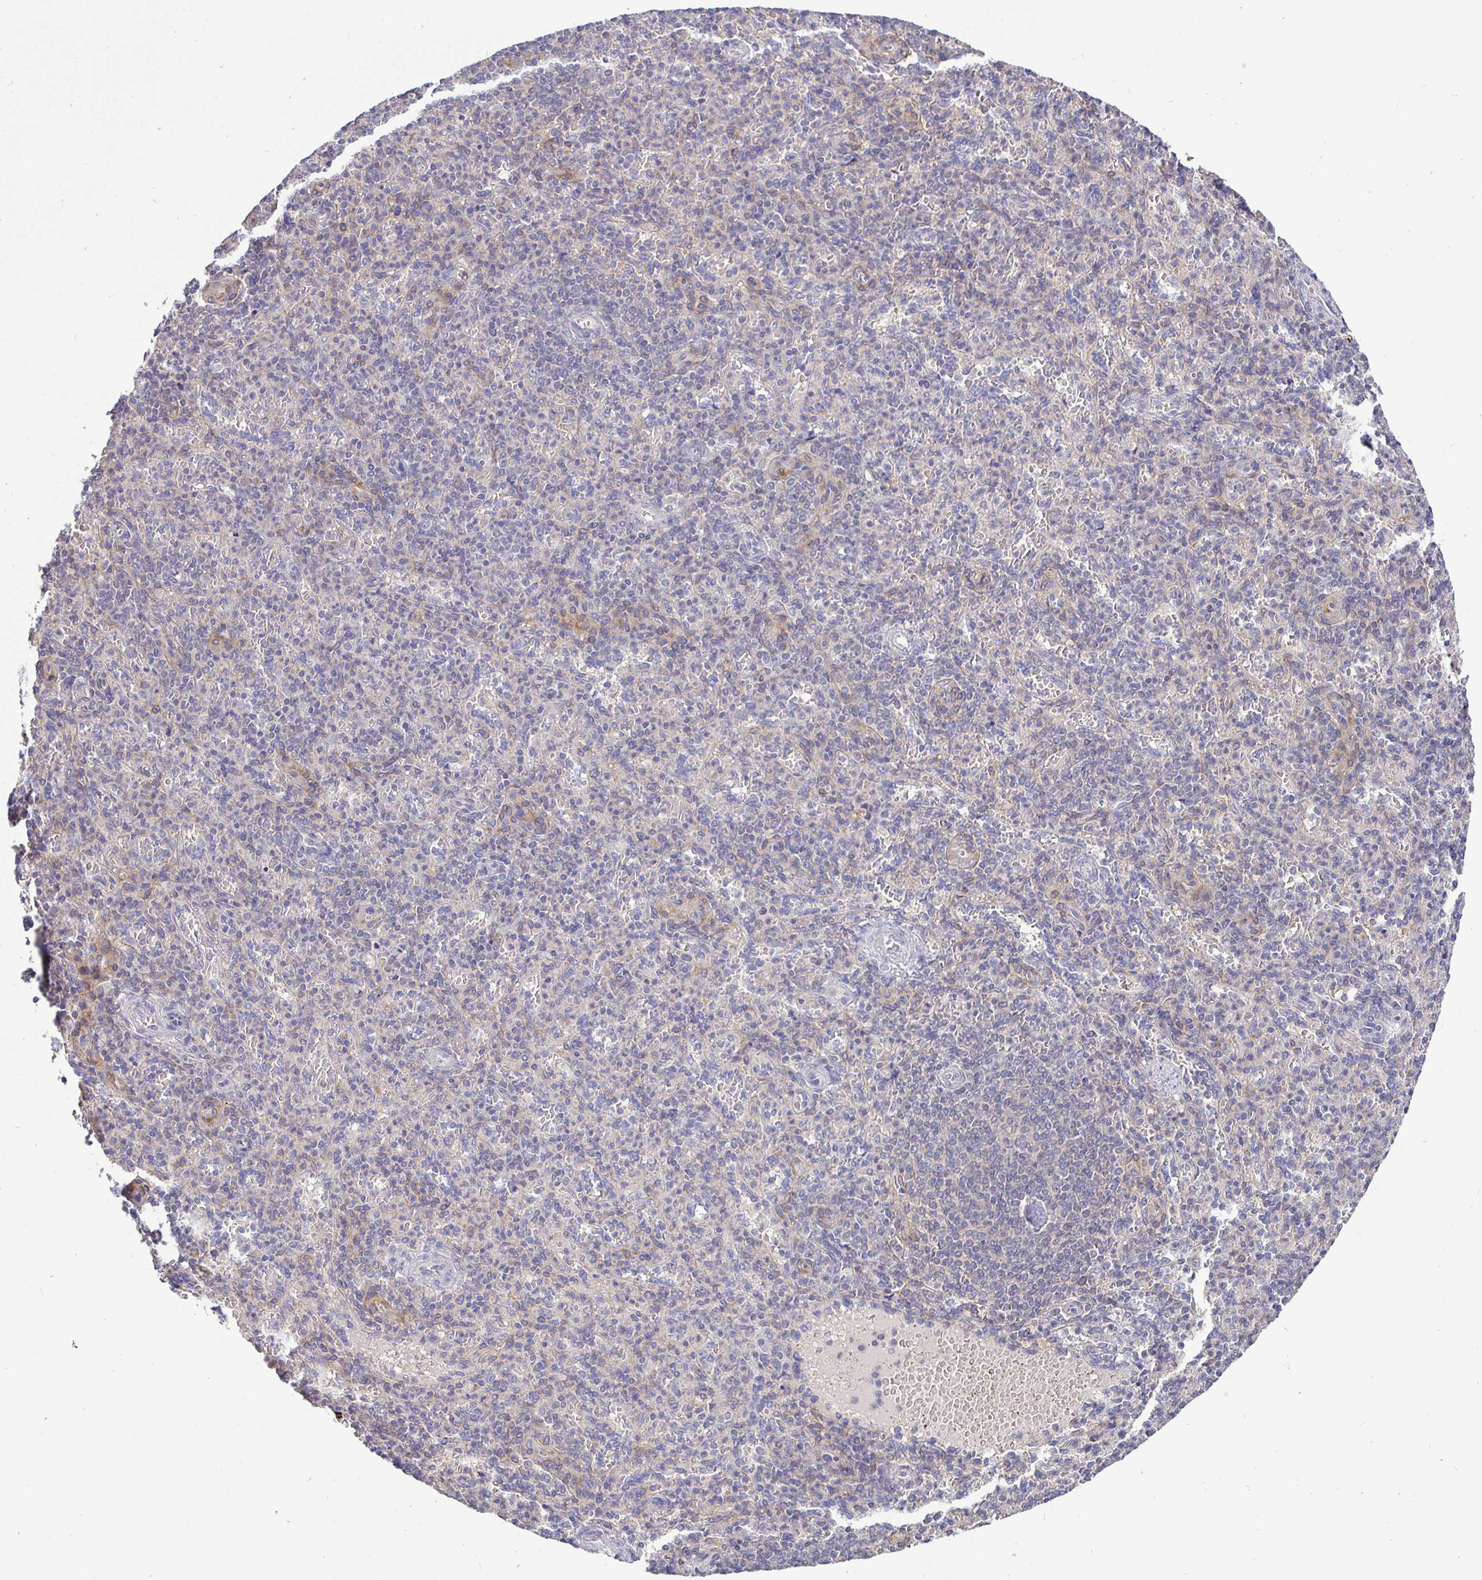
{"staining": {"intensity": "negative", "quantity": "none", "location": "none"}, "tissue": "spleen", "cell_type": "Cells in red pulp", "image_type": "normal", "snomed": [{"axis": "morphology", "description": "Normal tissue, NOS"}, {"axis": "topography", "description": "Spleen"}], "caption": "The immunohistochemistry (IHC) photomicrograph has no significant positivity in cells in red pulp of spleen.", "gene": "KIF21A", "patient": {"sex": "female", "age": 74}}